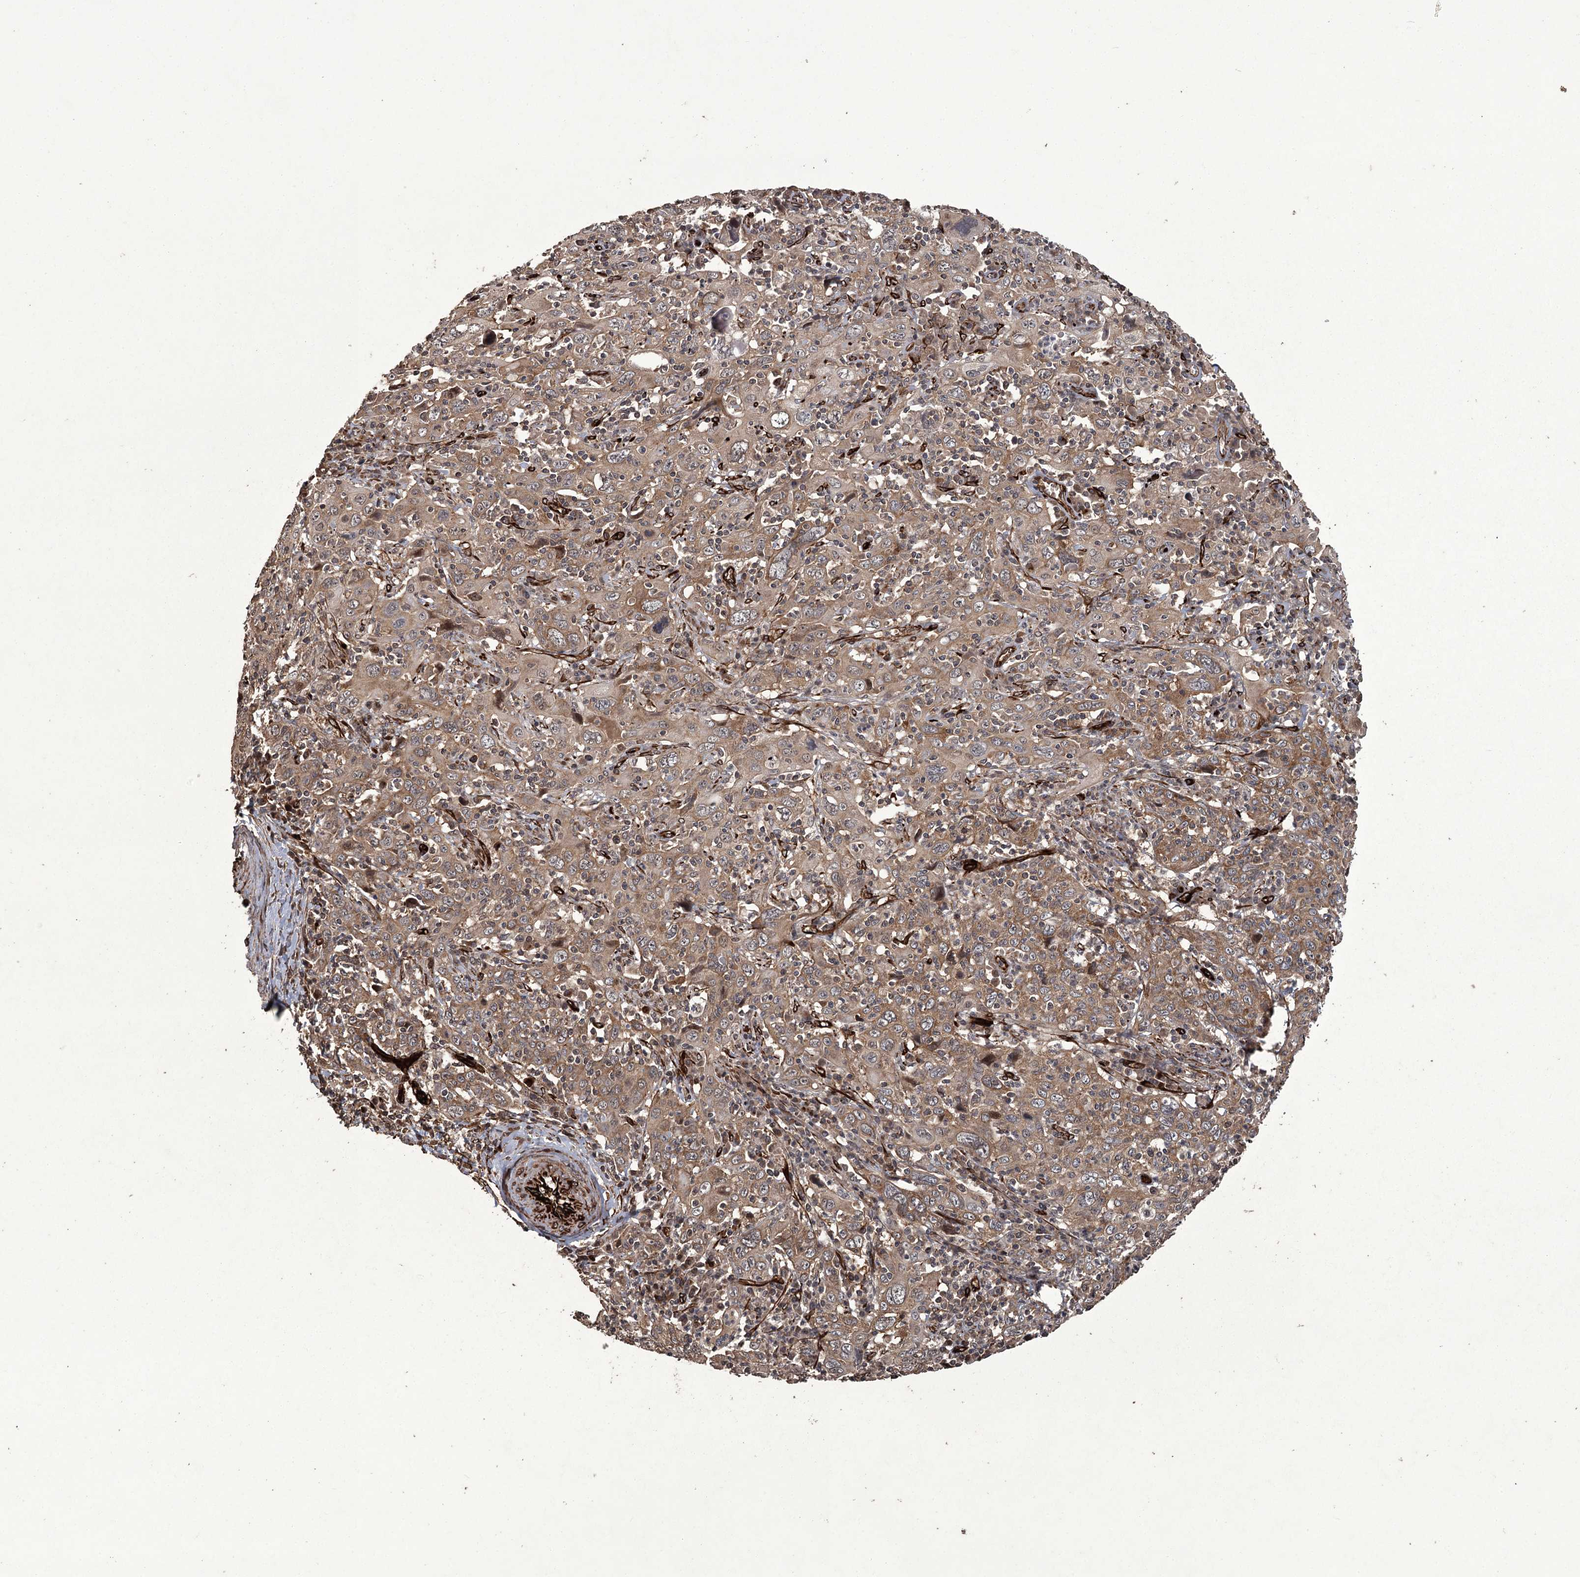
{"staining": {"intensity": "moderate", "quantity": ">75%", "location": "cytoplasmic/membranous"}, "tissue": "cervical cancer", "cell_type": "Tumor cells", "image_type": "cancer", "snomed": [{"axis": "morphology", "description": "Squamous cell carcinoma, NOS"}, {"axis": "topography", "description": "Cervix"}], "caption": "Brown immunohistochemical staining in human cervical squamous cell carcinoma displays moderate cytoplasmic/membranous staining in about >75% of tumor cells. (Brightfield microscopy of DAB IHC at high magnification).", "gene": "RPAP3", "patient": {"sex": "female", "age": 46}}